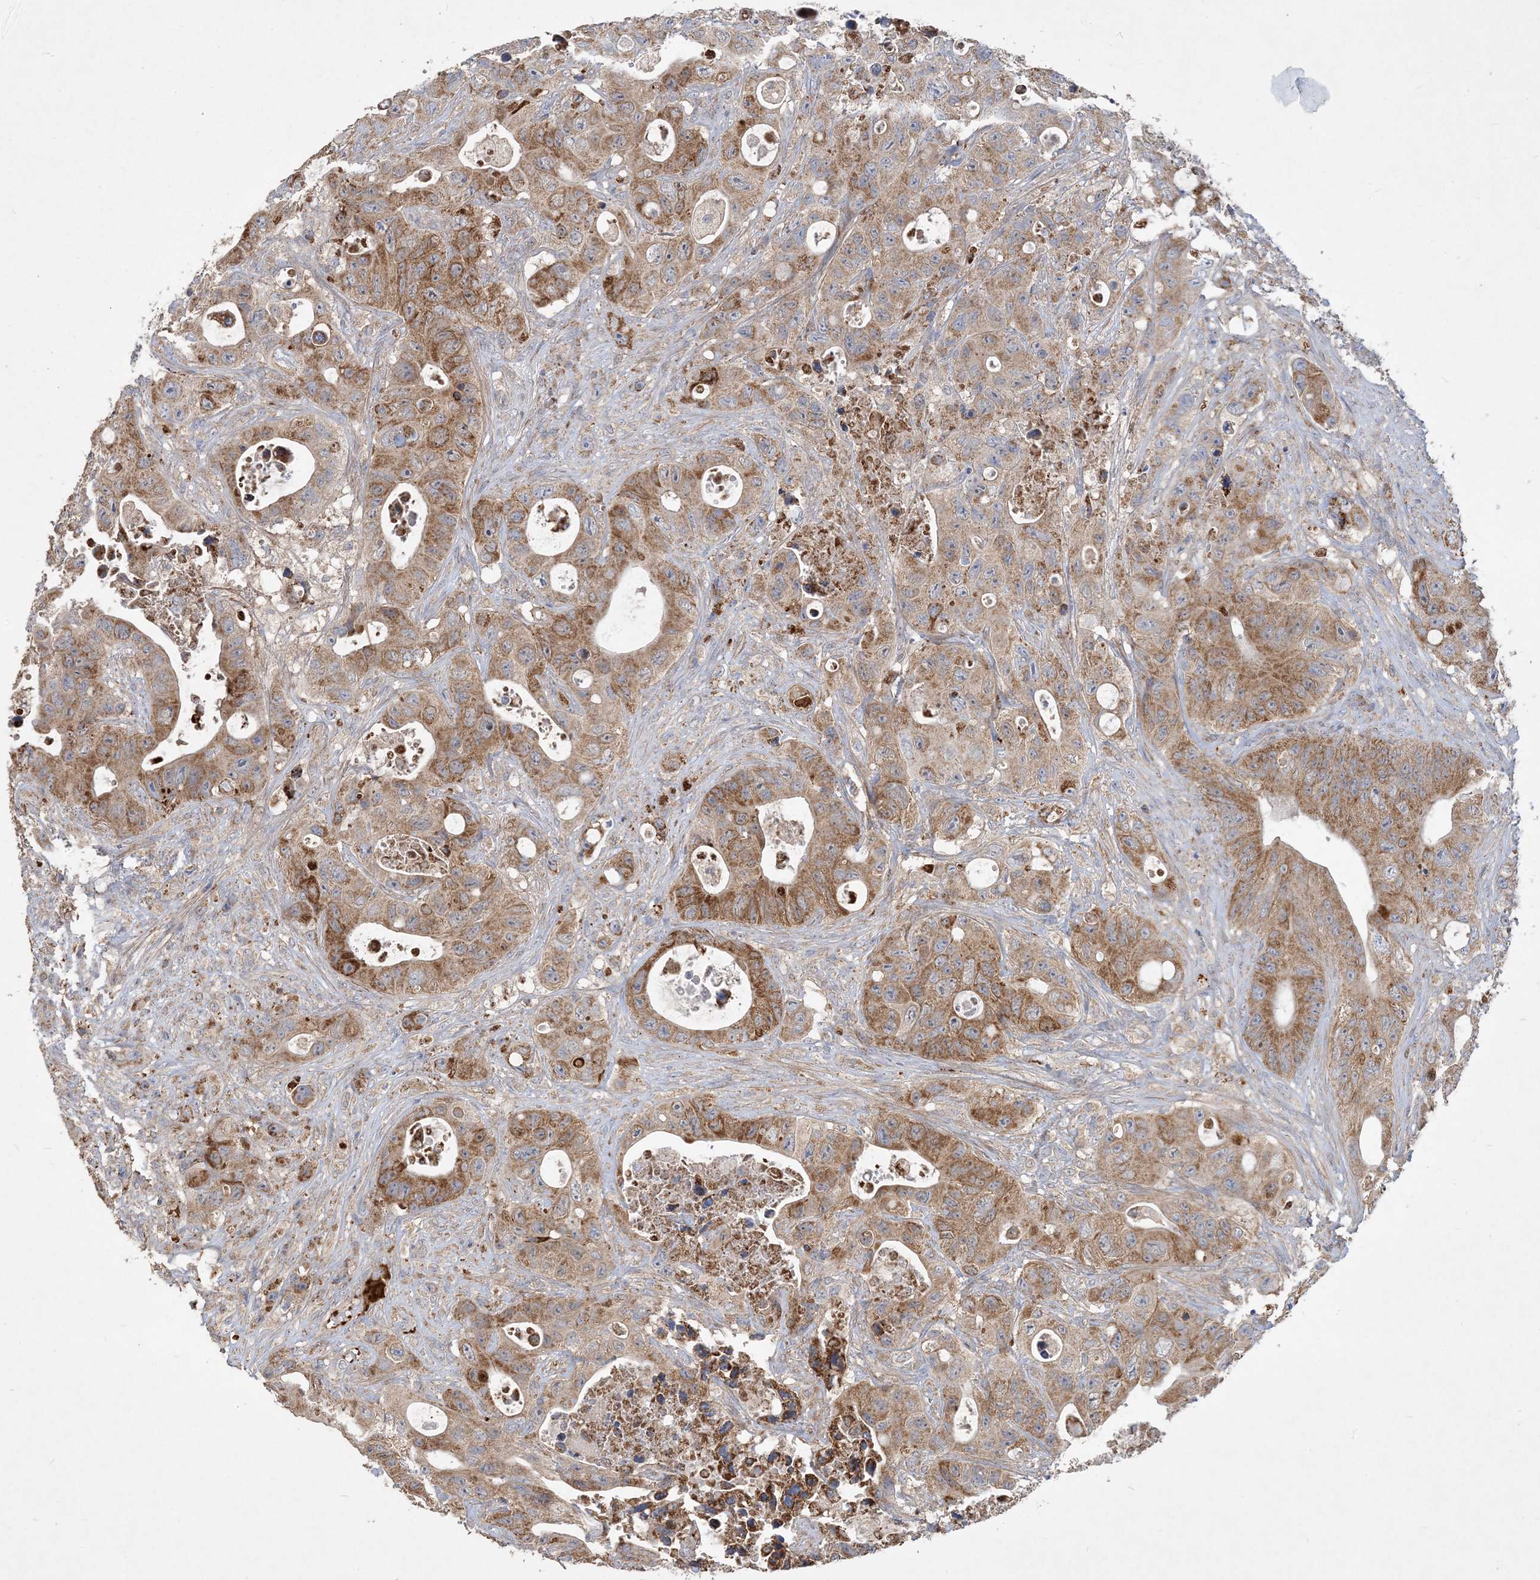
{"staining": {"intensity": "moderate", "quantity": ">75%", "location": "cytoplasmic/membranous"}, "tissue": "colorectal cancer", "cell_type": "Tumor cells", "image_type": "cancer", "snomed": [{"axis": "morphology", "description": "Adenocarcinoma, NOS"}, {"axis": "topography", "description": "Colon"}], "caption": "Human colorectal adenocarcinoma stained for a protein (brown) reveals moderate cytoplasmic/membranous positive staining in approximately >75% of tumor cells.", "gene": "ECHDC1", "patient": {"sex": "female", "age": 46}}